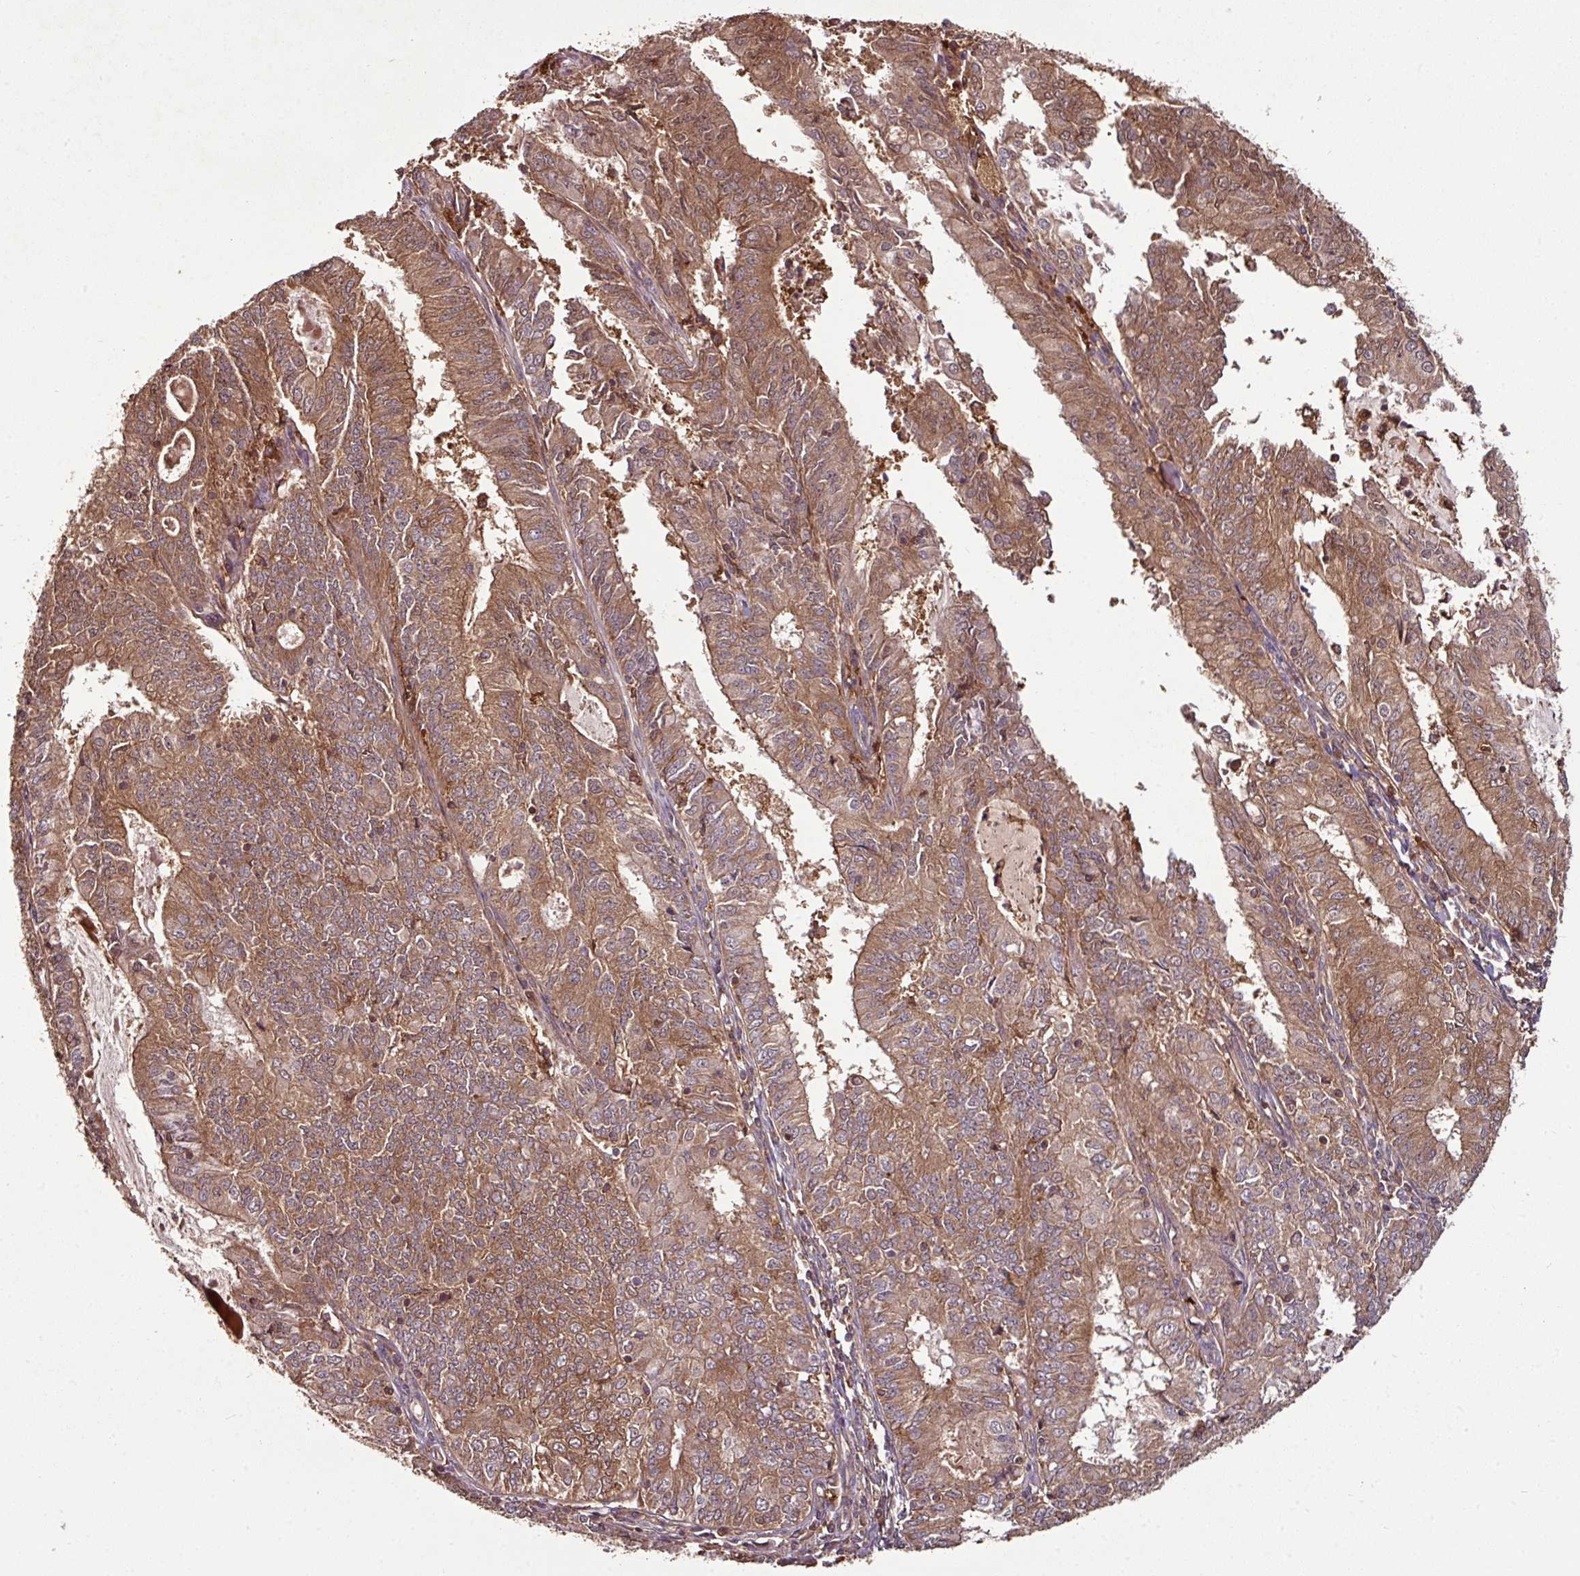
{"staining": {"intensity": "moderate", "quantity": ">75%", "location": "cytoplasmic/membranous"}, "tissue": "endometrial cancer", "cell_type": "Tumor cells", "image_type": "cancer", "snomed": [{"axis": "morphology", "description": "Adenocarcinoma, NOS"}, {"axis": "topography", "description": "Endometrium"}], "caption": "Protein analysis of adenocarcinoma (endometrial) tissue shows moderate cytoplasmic/membranous expression in approximately >75% of tumor cells.", "gene": "GNPDA1", "patient": {"sex": "female", "age": 57}}